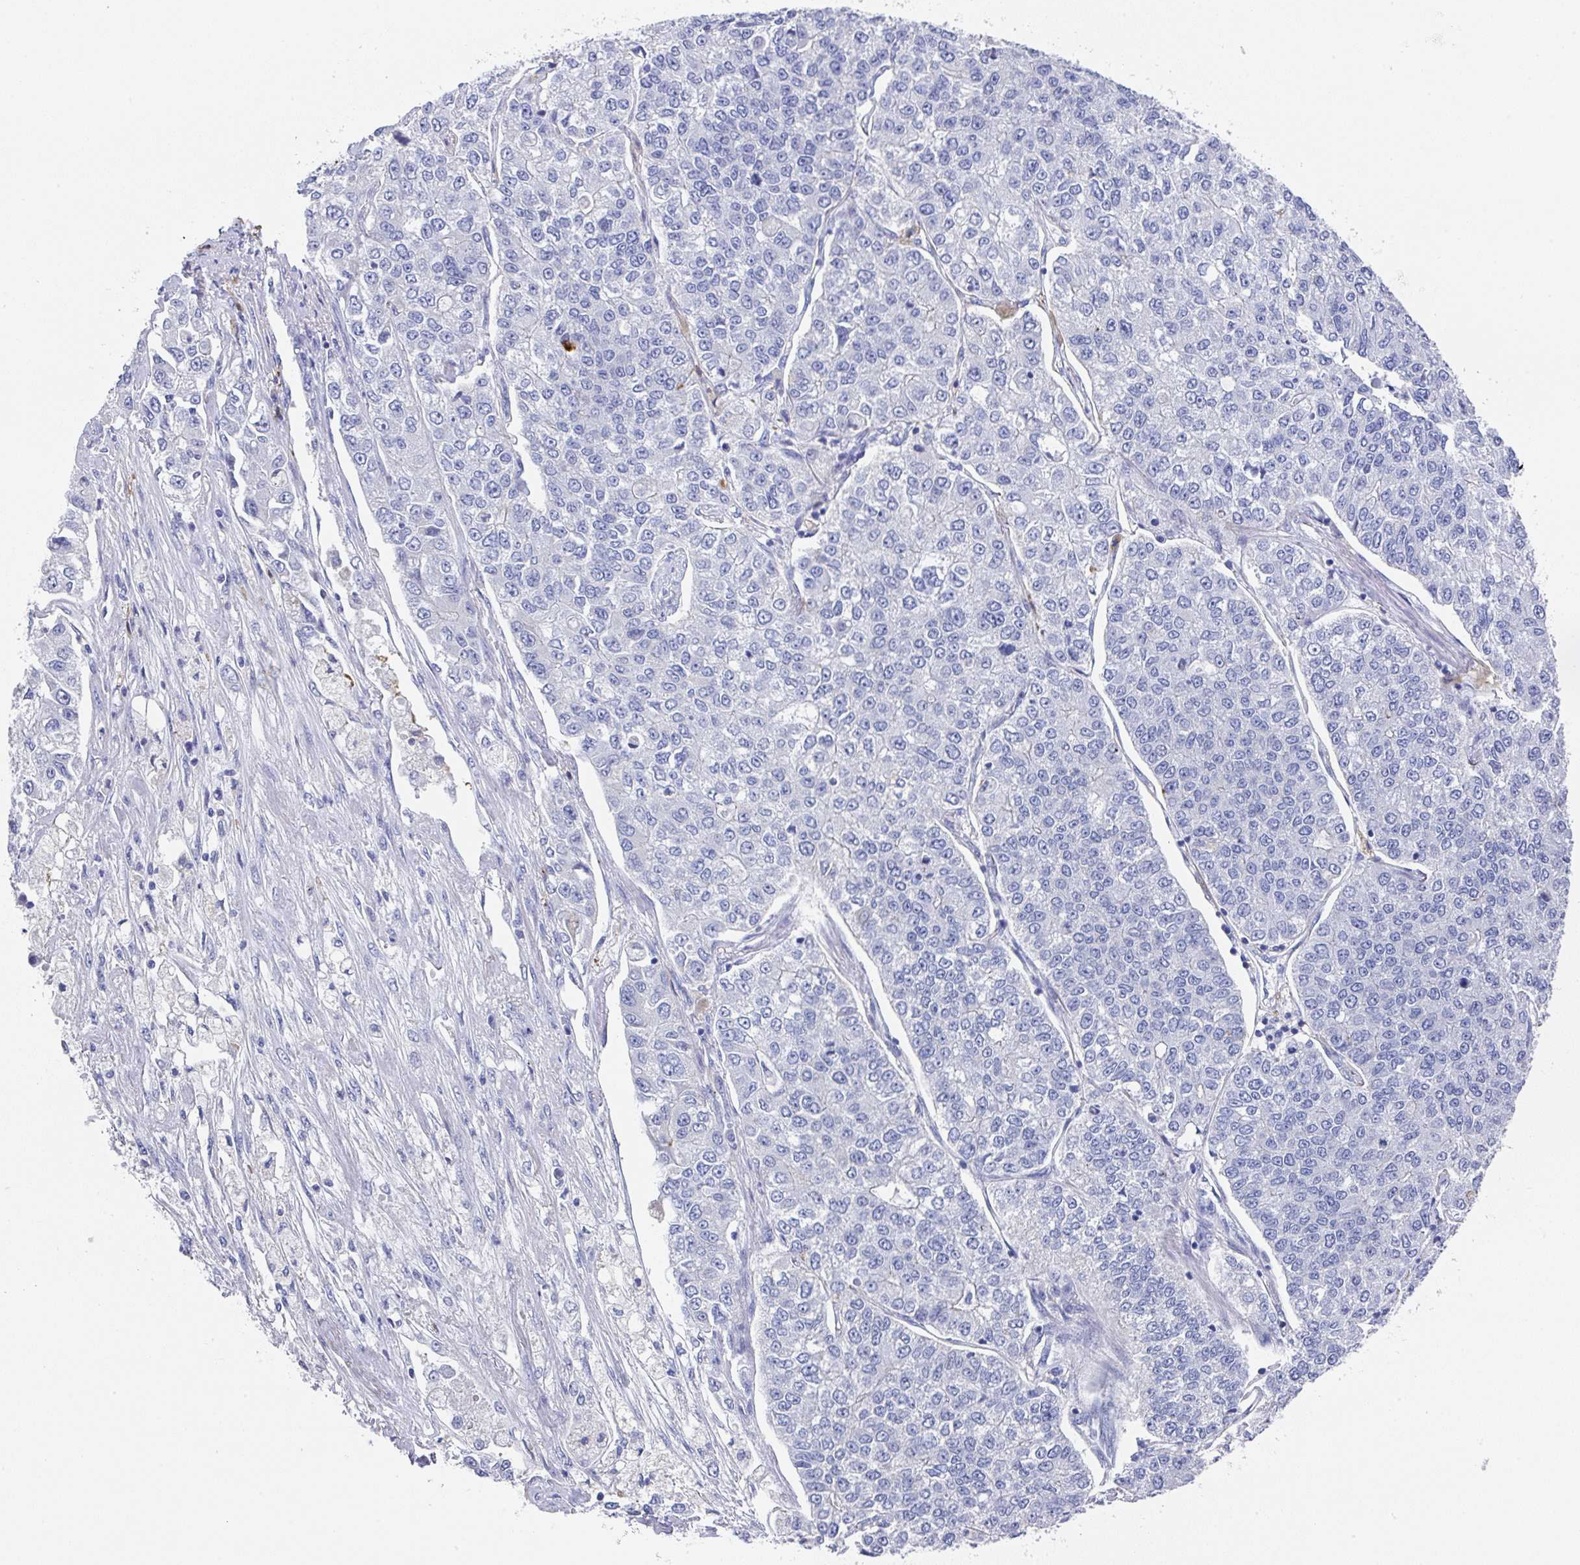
{"staining": {"intensity": "negative", "quantity": "none", "location": "none"}, "tissue": "lung cancer", "cell_type": "Tumor cells", "image_type": "cancer", "snomed": [{"axis": "morphology", "description": "Adenocarcinoma, NOS"}, {"axis": "topography", "description": "Lung"}], "caption": "This is an immunohistochemistry (IHC) photomicrograph of human lung adenocarcinoma. There is no expression in tumor cells.", "gene": "TNFRSF8", "patient": {"sex": "male", "age": 49}}